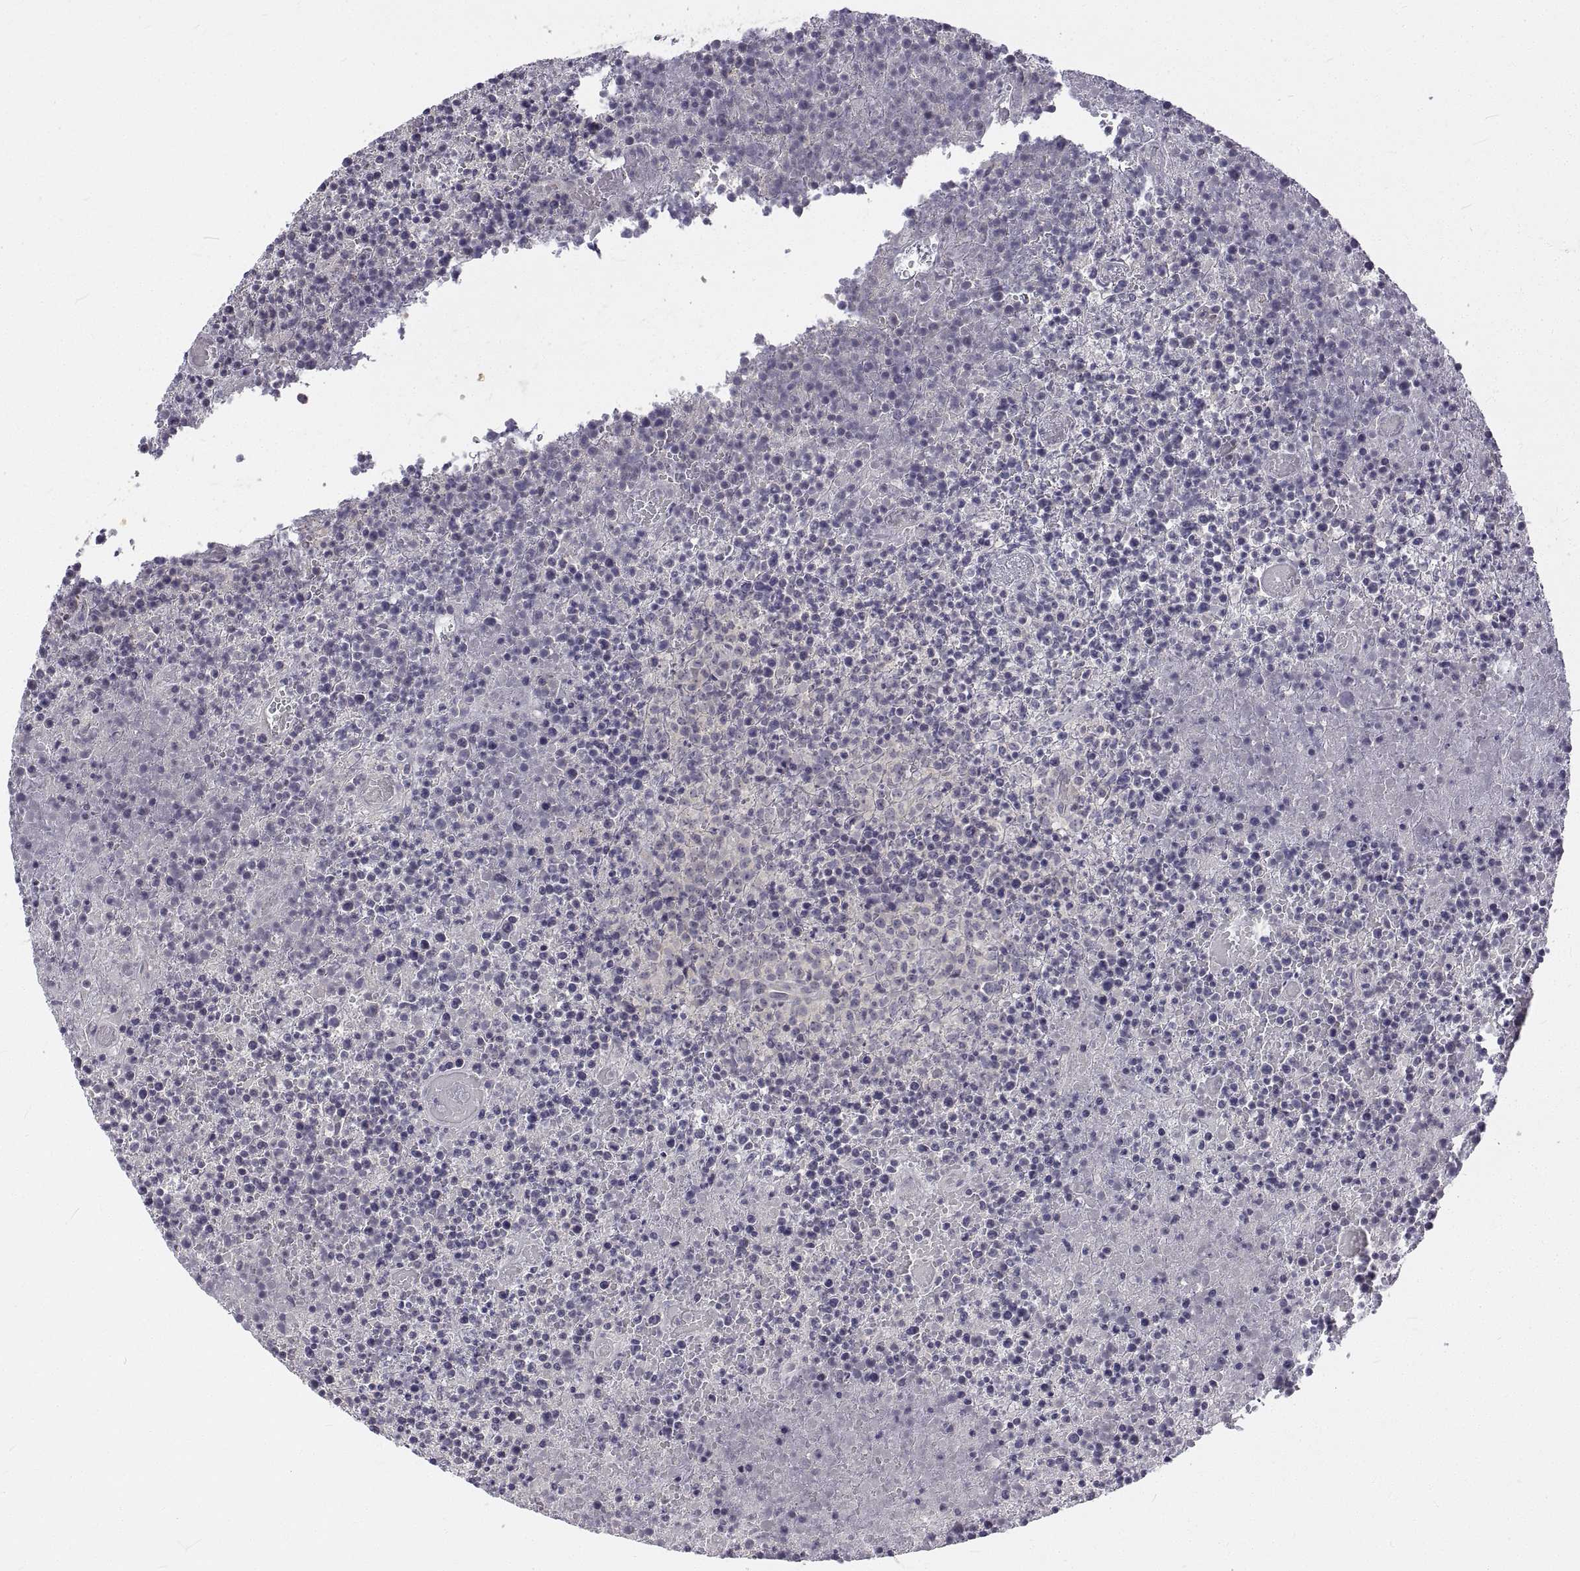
{"staining": {"intensity": "negative", "quantity": "none", "location": "none"}, "tissue": "lymphoma", "cell_type": "Tumor cells", "image_type": "cancer", "snomed": [{"axis": "morphology", "description": "Malignant lymphoma, non-Hodgkin's type, High grade"}, {"axis": "topography", "description": "Lymph node"}], "caption": "An immunohistochemistry (IHC) micrograph of lymphoma is shown. There is no staining in tumor cells of lymphoma.", "gene": "ANO2", "patient": {"sex": "male", "age": 13}}